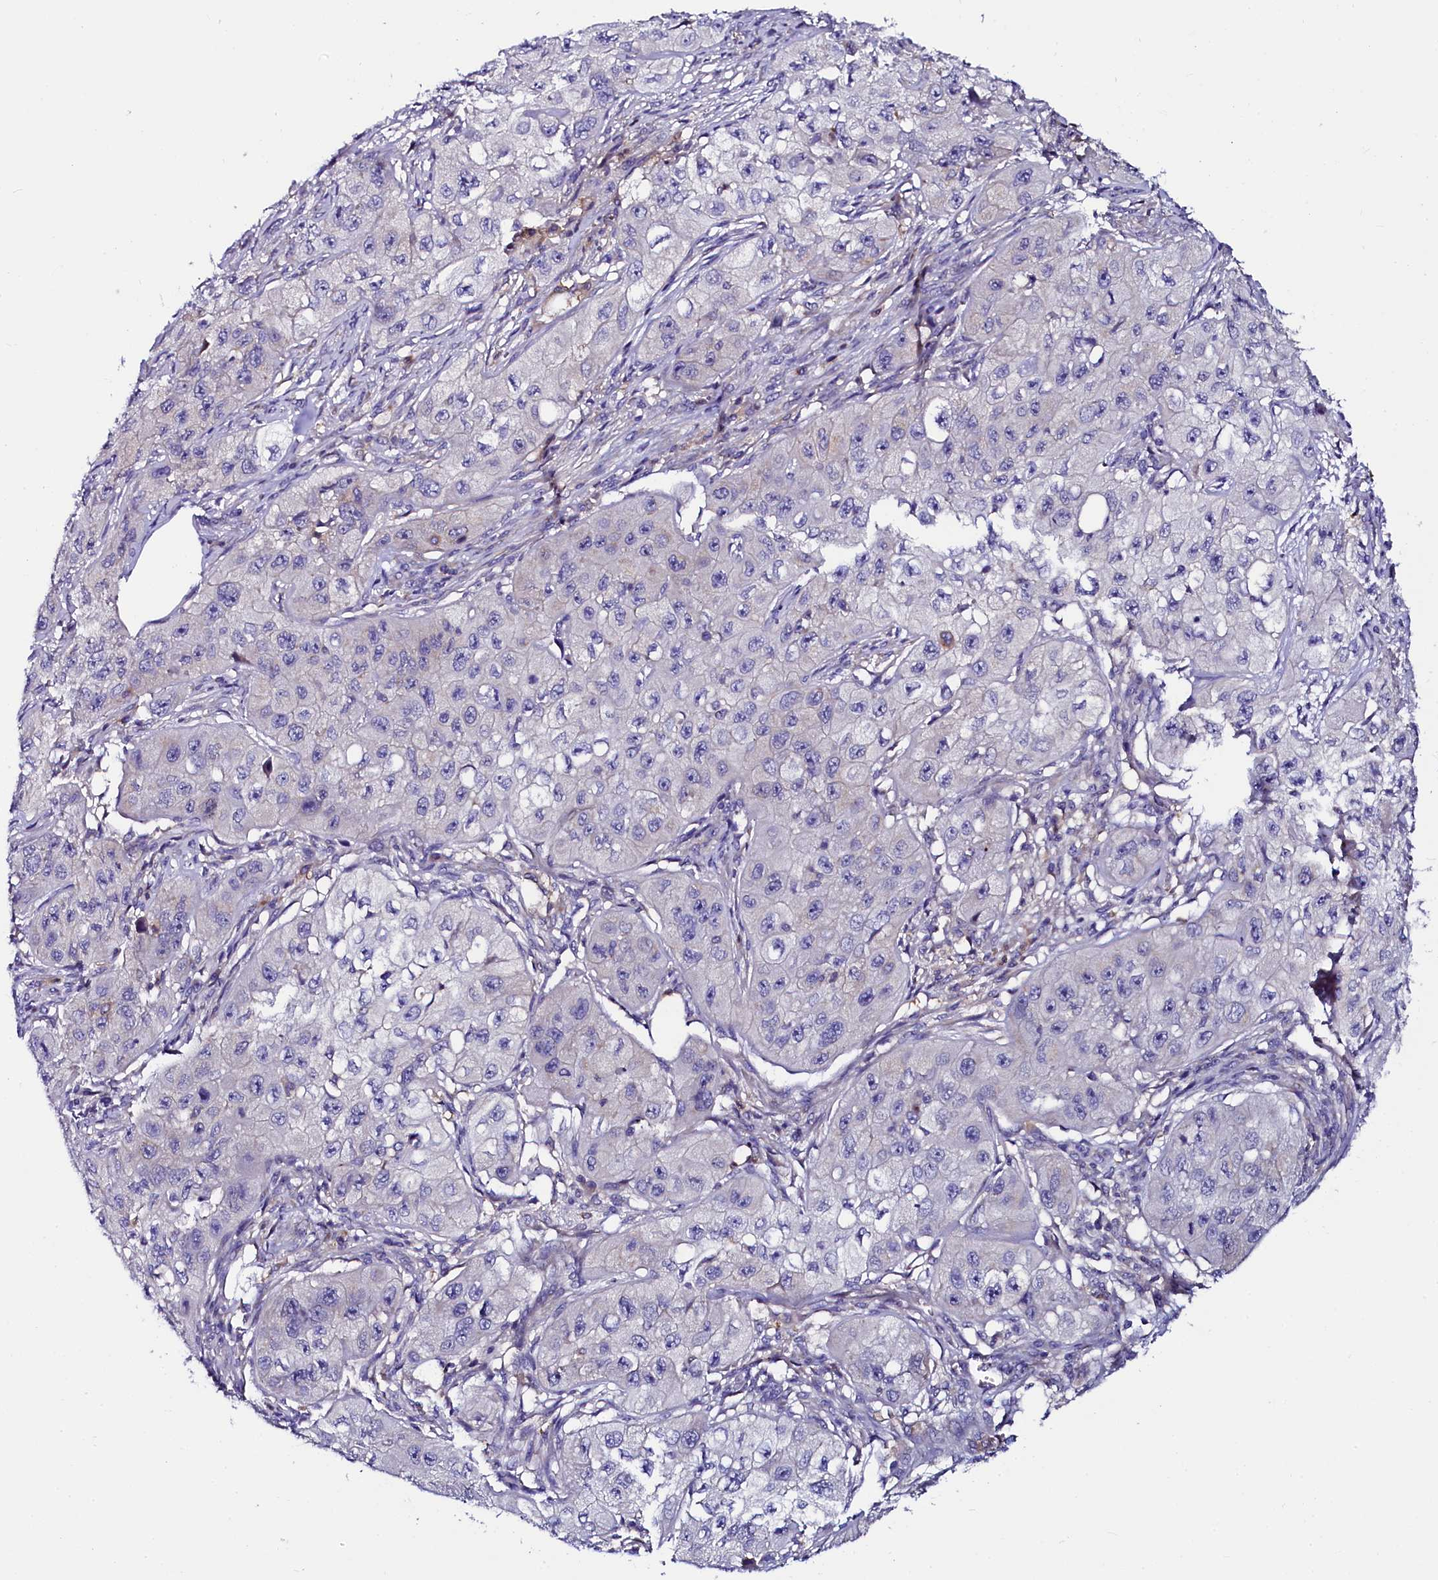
{"staining": {"intensity": "negative", "quantity": "none", "location": "none"}, "tissue": "skin cancer", "cell_type": "Tumor cells", "image_type": "cancer", "snomed": [{"axis": "morphology", "description": "Squamous cell carcinoma, NOS"}, {"axis": "topography", "description": "Skin"}, {"axis": "topography", "description": "Subcutis"}], "caption": "DAB immunohistochemical staining of human skin cancer reveals no significant staining in tumor cells. Brightfield microscopy of immunohistochemistry (IHC) stained with DAB (brown) and hematoxylin (blue), captured at high magnification.", "gene": "OTOL1", "patient": {"sex": "male", "age": 73}}